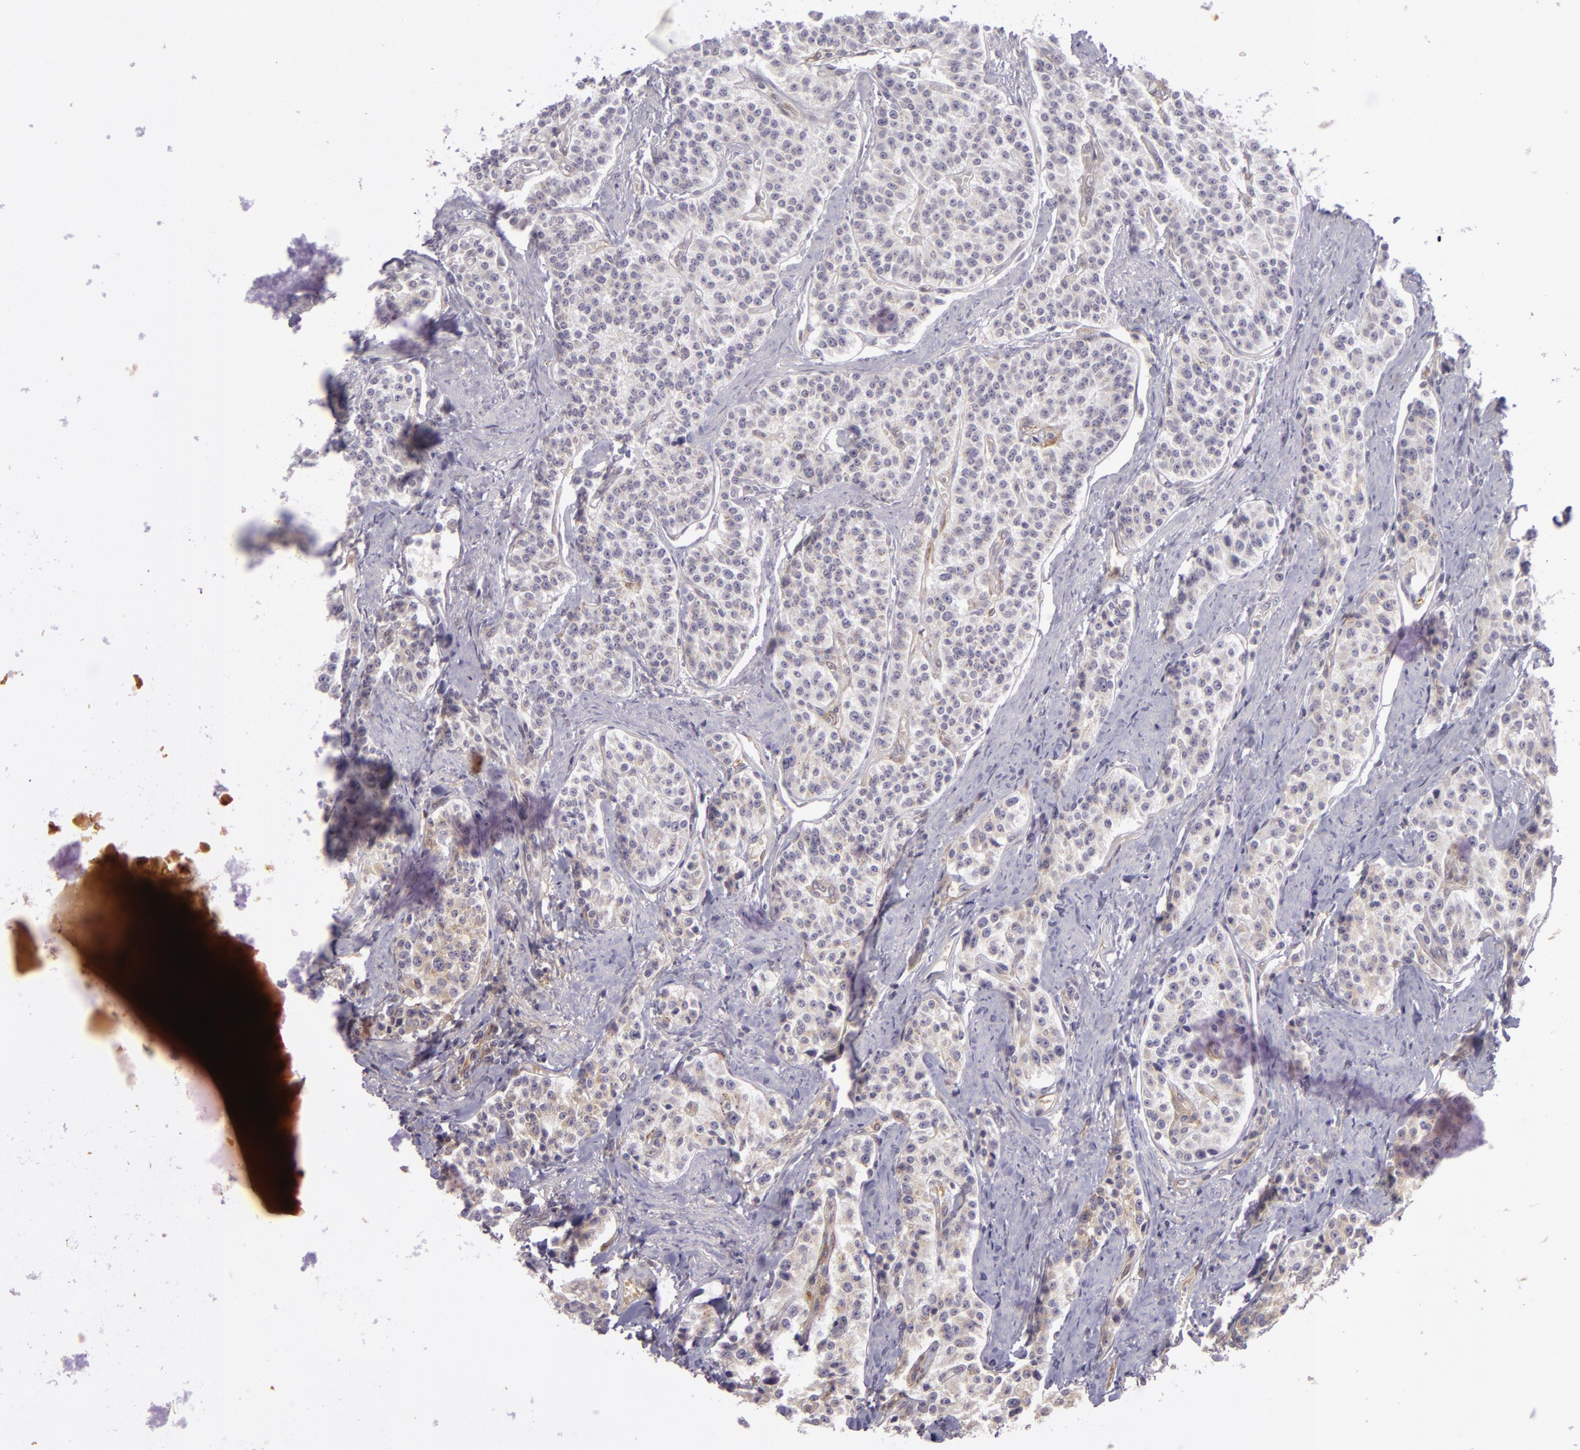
{"staining": {"intensity": "negative", "quantity": "none", "location": "none"}, "tissue": "carcinoid", "cell_type": "Tumor cells", "image_type": "cancer", "snomed": [{"axis": "morphology", "description": "Carcinoid, malignant, NOS"}, {"axis": "topography", "description": "Stomach"}], "caption": "Histopathology image shows no protein staining in tumor cells of malignant carcinoid tissue.", "gene": "ZNF229", "patient": {"sex": "female", "age": 76}}